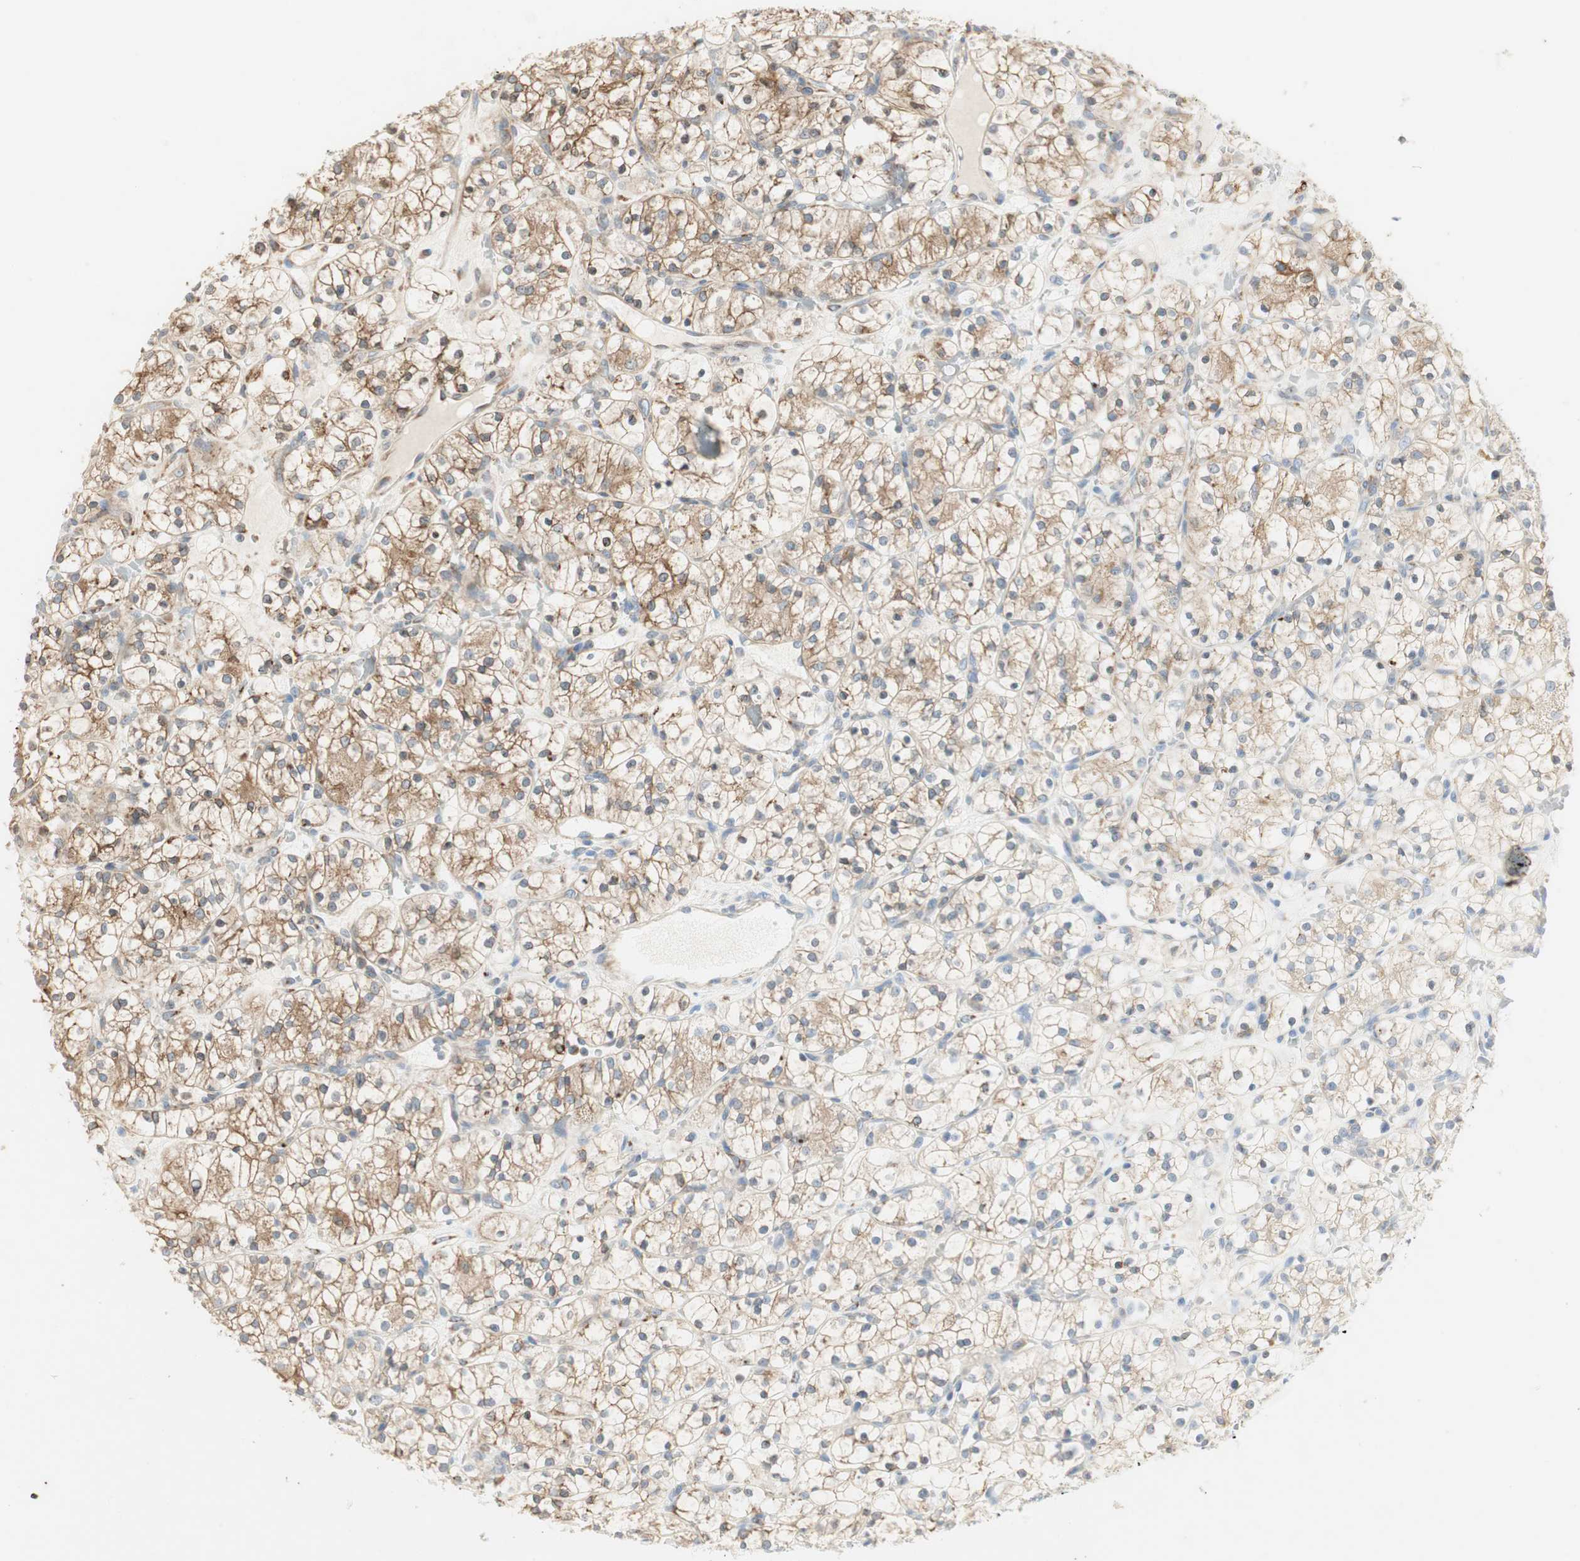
{"staining": {"intensity": "moderate", "quantity": ">75%", "location": "cytoplasmic/membranous"}, "tissue": "renal cancer", "cell_type": "Tumor cells", "image_type": "cancer", "snomed": [{"axis": "morphology", "description": "Adenocarcinoma, NOS"}, {"axis": "topography", "description": "Kidney"}], "caption": "Immunohistochemistry of human renal cancer exhibits medium levels of moderate cytoplasmic/membranous expression in about >75% of tumor cells. (Stains: DAB in brown, nuclei in blue, Microscopy: brightfield microscopy at high magnification).", "gene": "H6PD", "patient": {"sex": "female", "age": 60}}